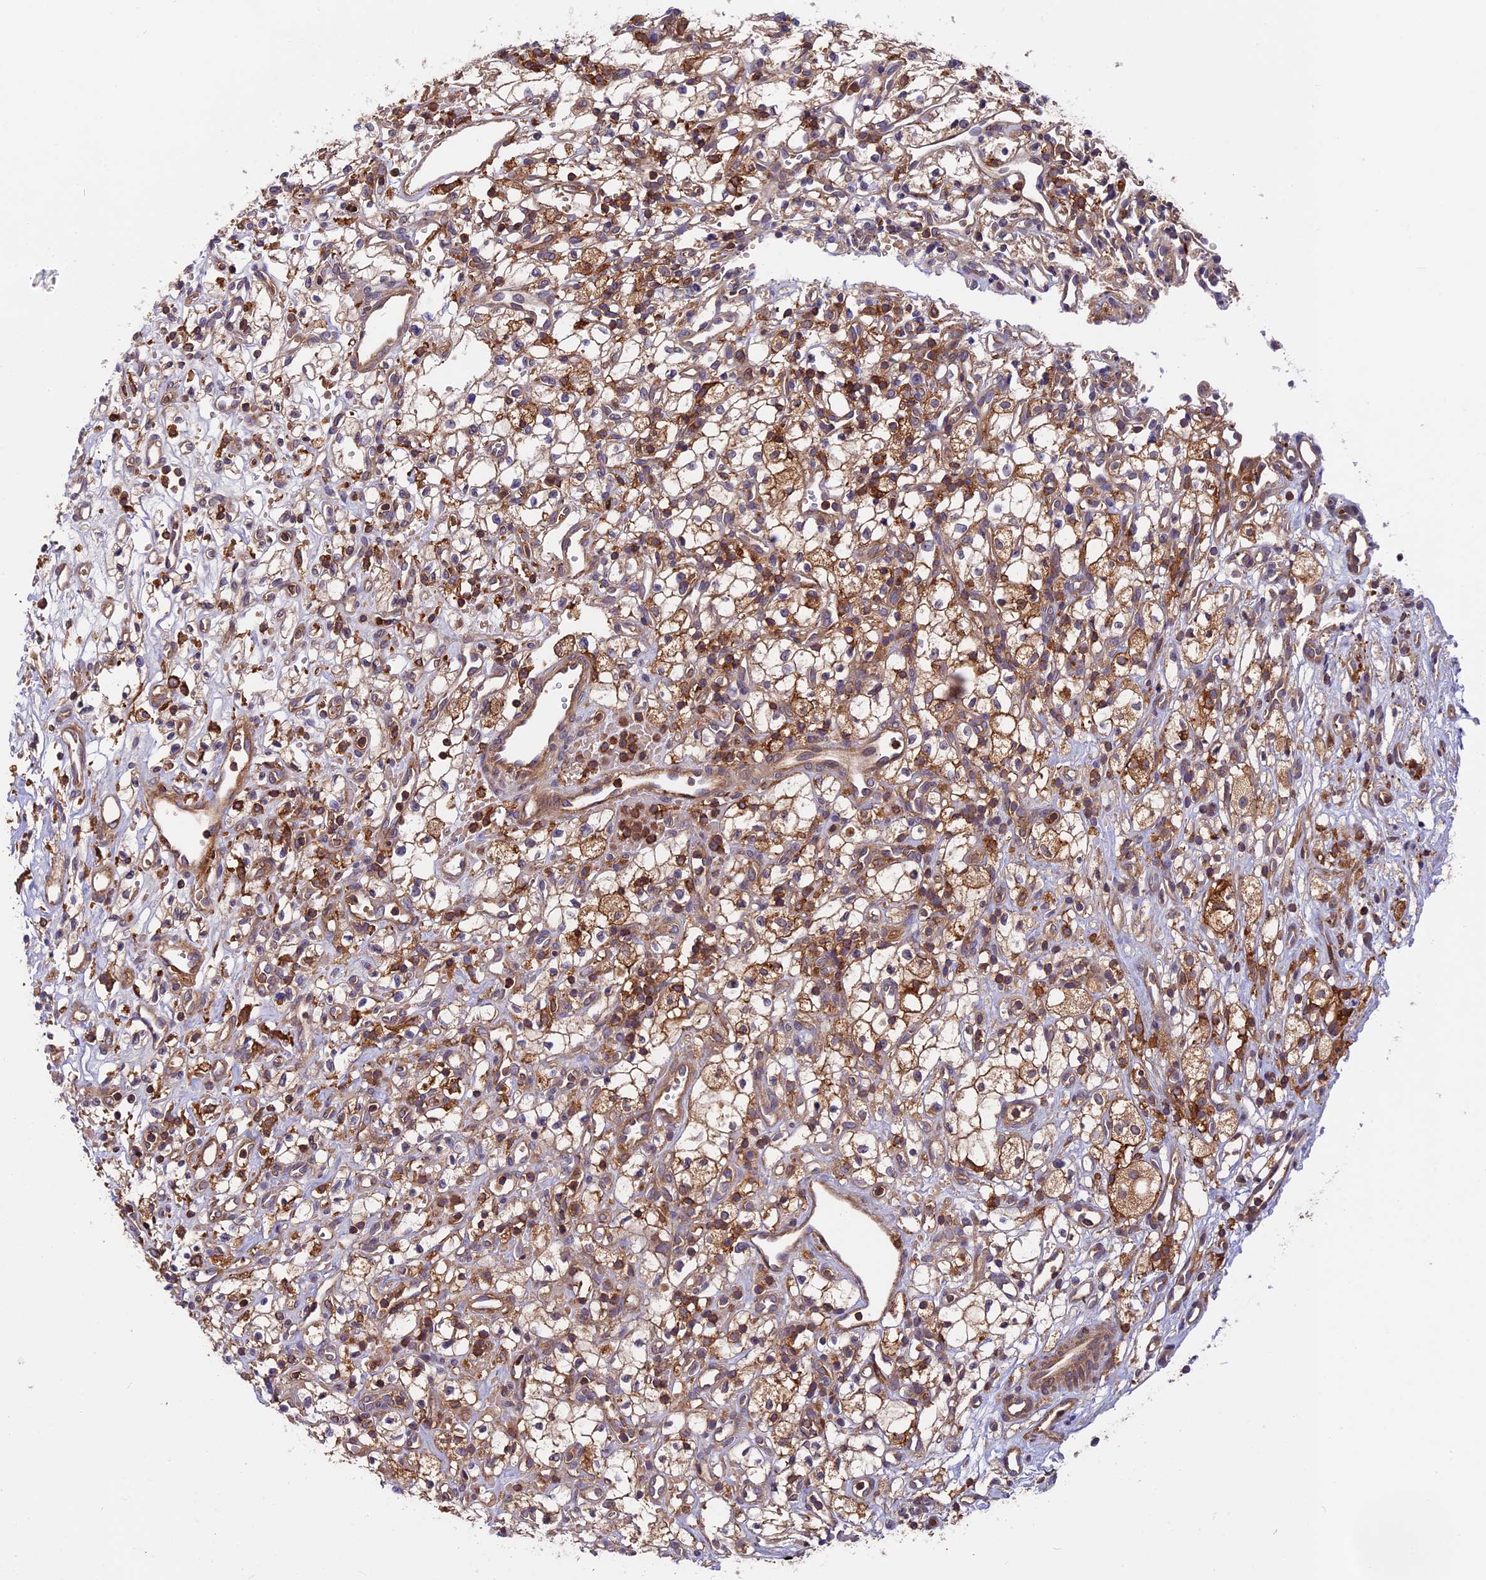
{"staining": {"intensity": "moderate", "quantity": ">75%", "location": "cytoplasmic/membranous"}, "tissue": "renal cancer", "cell_type": "Tumor cells", "image_type": "cancer", "snomed": [{"axis": "morphology", "description": "Adenocarcinoma, NOS"}, {"axis": "topography", "description": "Kidney"}], "caption": "Immunohistochemical staining of human adenocarcinoma (renal) exhibits medium levels of moderate cytoplasmic/membranous expression in about >75% of tumor cells. (DAB IHC with brightfield microscopy, high magnification).", "gene": "MYO9B", "patient": {"sex": "male", "age": 59}}